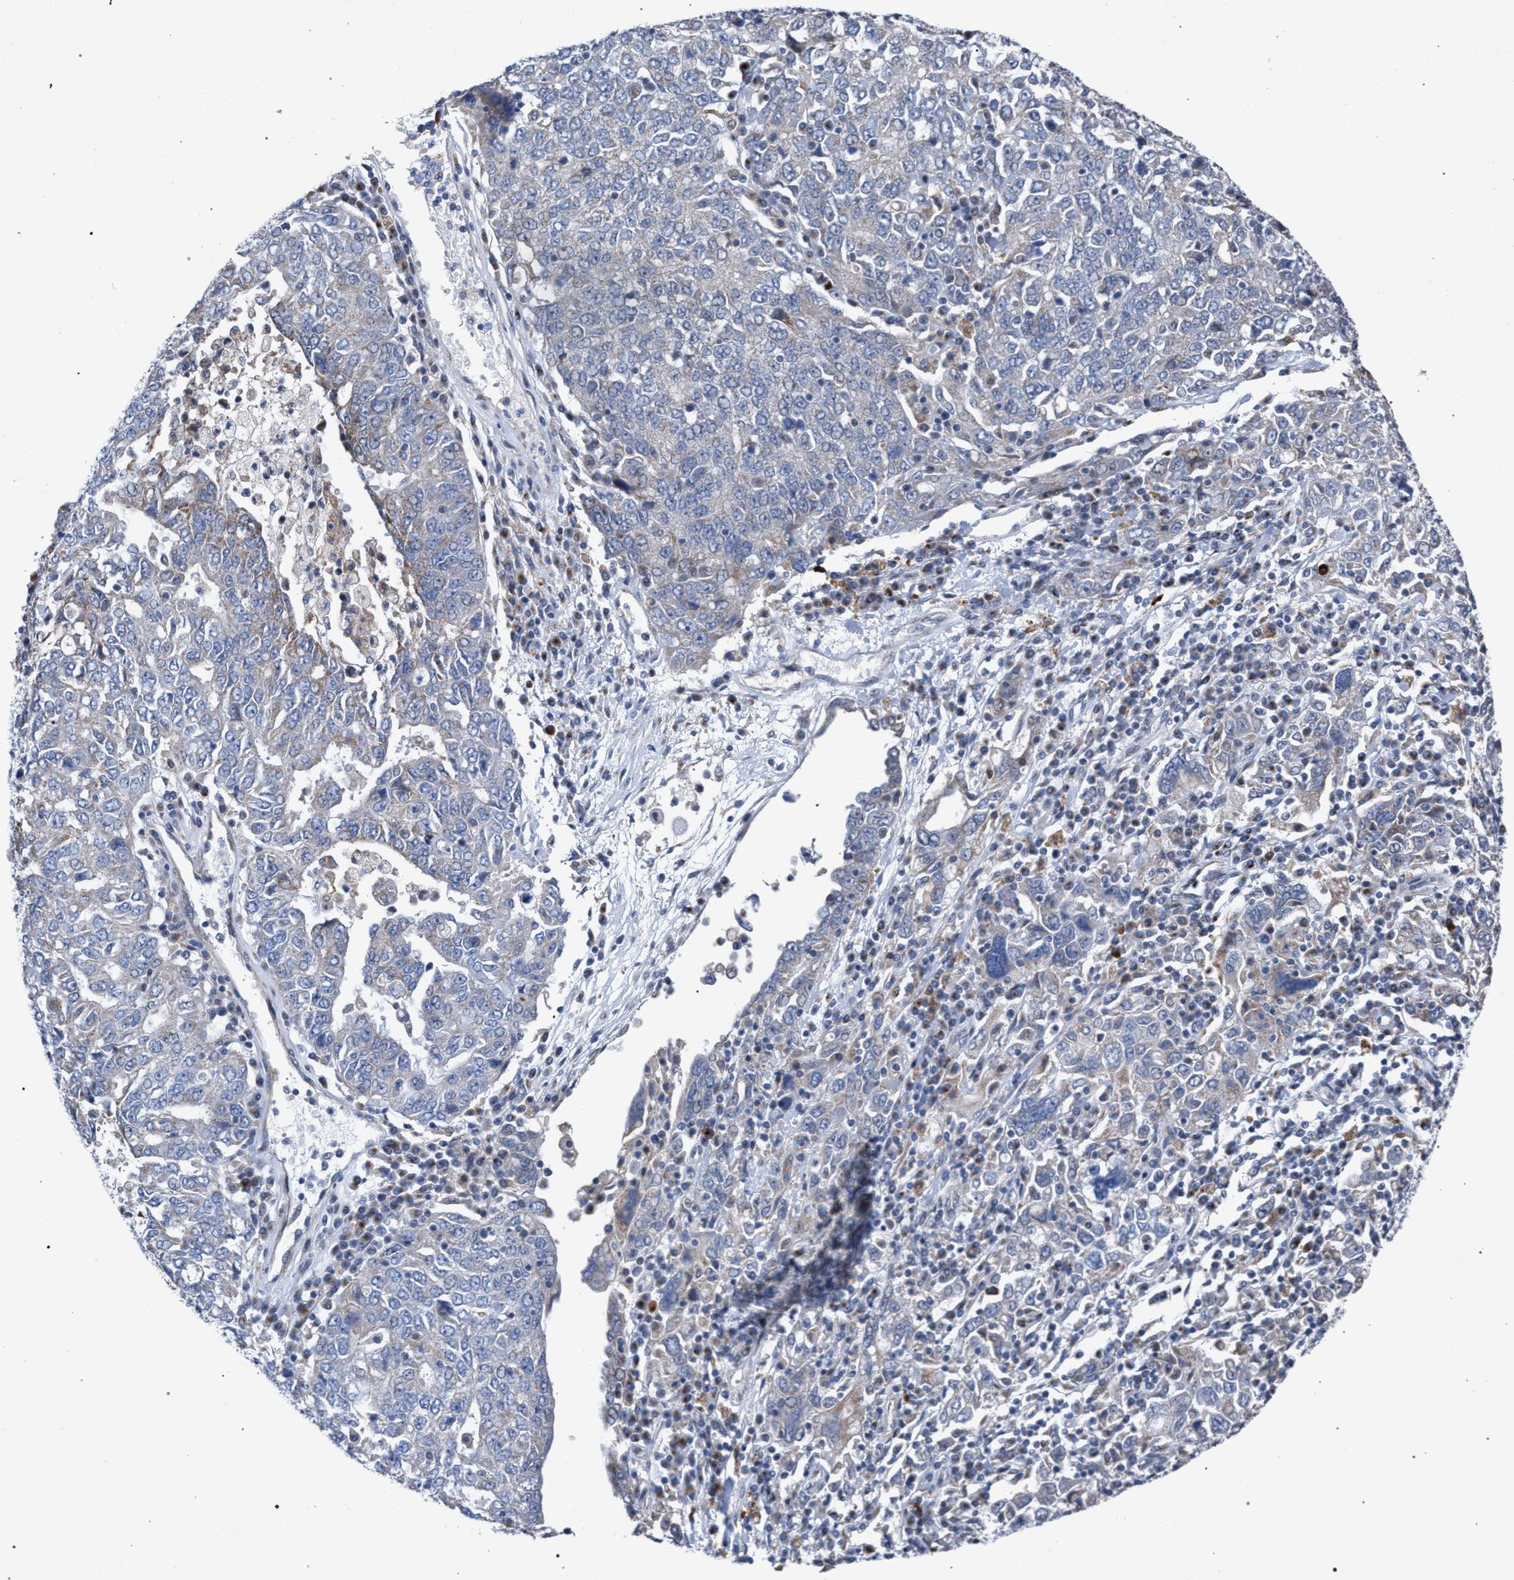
{"staining": {"intensity": "weak", "quantity": "<25%", "location": "cytoplasmic/membranous"}, "tissue": "ovarian cancer", "cell_type": "Tumor cells", "image_type": "cancer", "snomed": [{"axis": "morphology", "description": "Carcinoma, endometroid"}, {"axis": "topography", "description": "Ovary"}], "caption": "Tumor cells show no significant positivity in ovarian cancer (endometroid carcinoma).", "gene": "RNF135", "patient": {"sex": "female", "age": 62}}